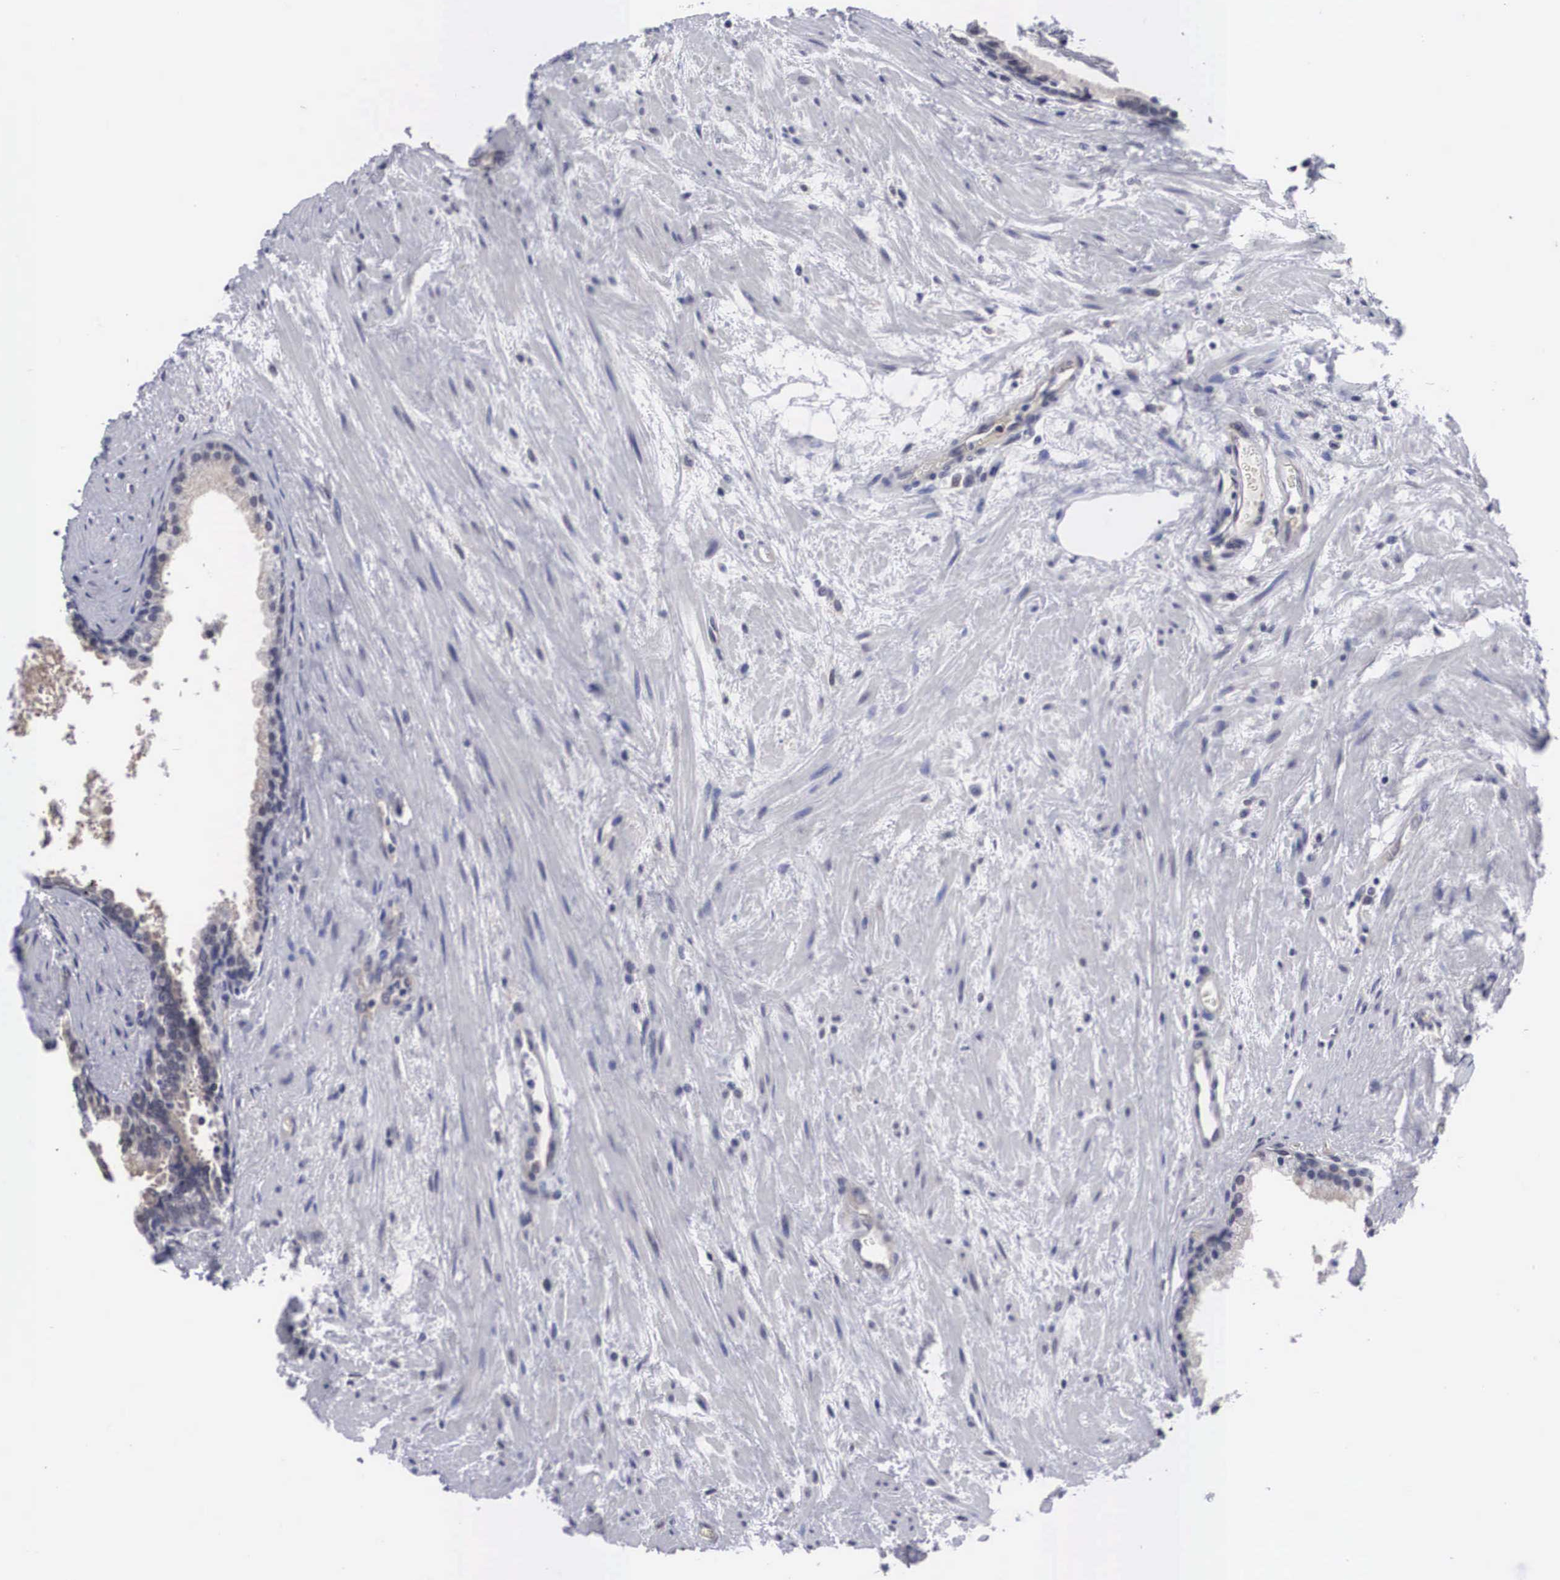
{"staining": {"intensity": "weak", "quantity": "25%-75%", "location": "cytoplasmic/membranous"}, "tissue": "prostate", "cell_type": "Glandular cells", "image_type": "normal", "snomed": [{"axis": "morphology", "description": "Normal tissue, NOS"}, {"axis": "topography", "description": "Prostate"}], "caption": "Brown immunohistochemical staining in normal prostate shows weak cytoplasmic/membranous staining in approximately 25%-75% of glandular cells.", "gene": "OTX2", "patient": {"sex": "male", "age": 65}}